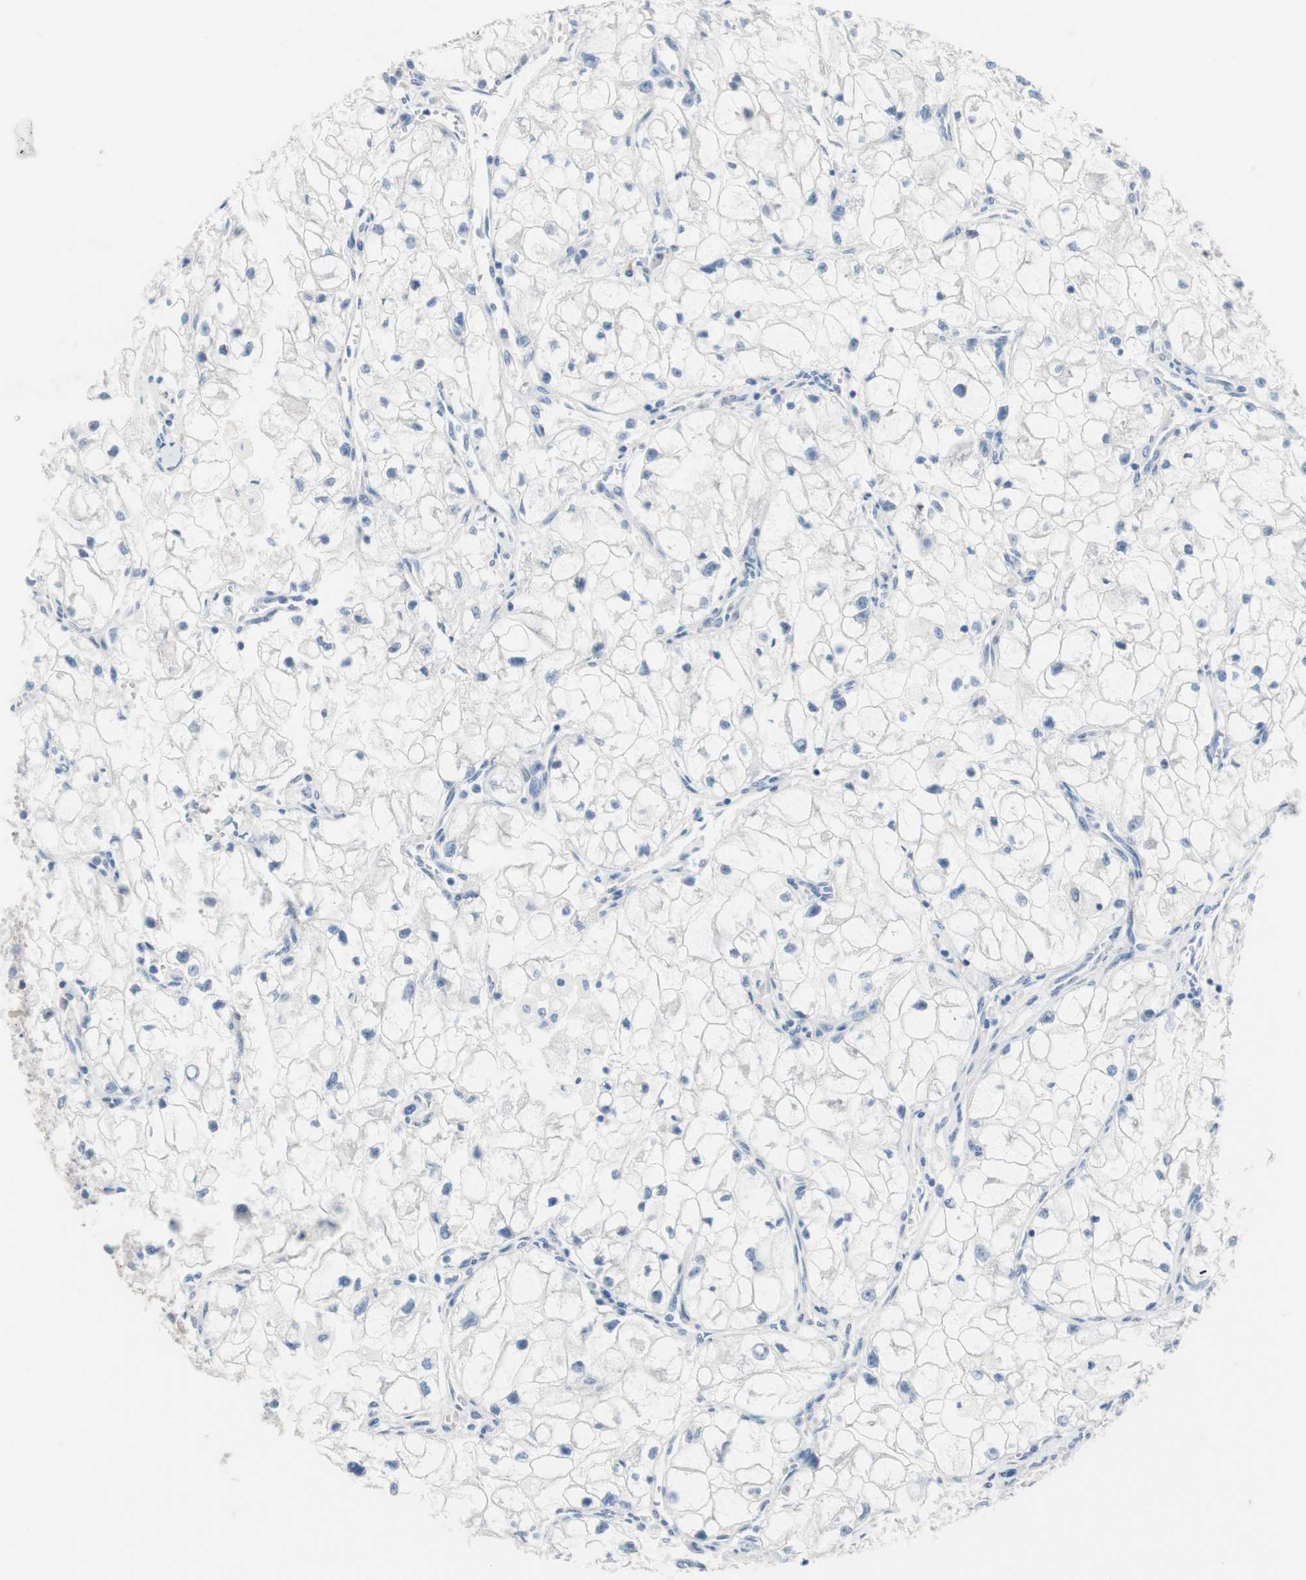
{"staining": {"intensity": "negative", "quantity": "none", "location": "none"}, "tissue": "renal cancer", "cell_type": "Tumor cells", "image_type": "cancer", "snomed": [{"axis": "morphology", "description": "Adenocarcinoma, NOS"}, {"axis": "topography", "description": "Kidney"}], "caption": "There is no significant staining in tumor cells of renal cancer (adenocarcinoma).", "gene": "ULBP1", "patient": {"sex": "female", "age": 70}}